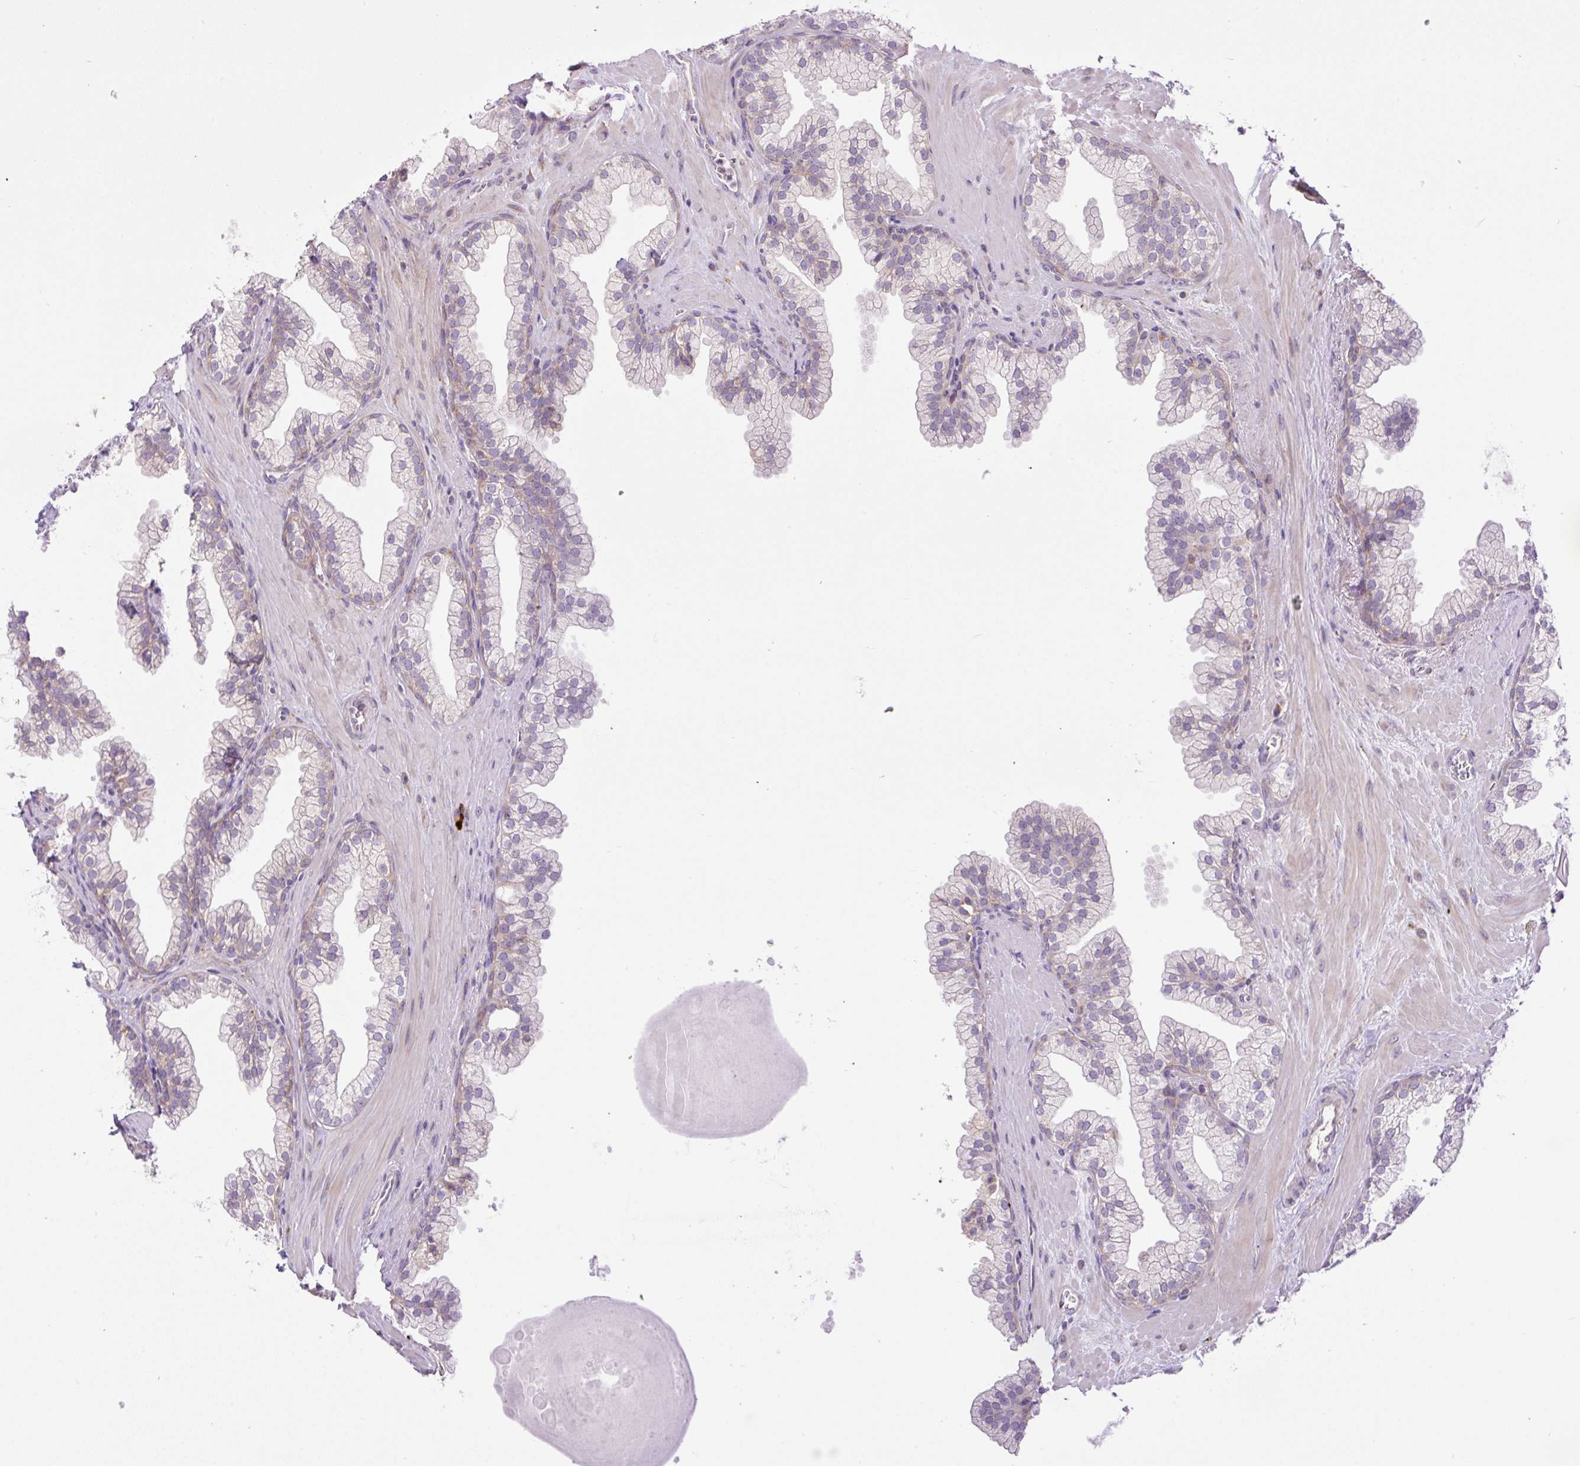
{"staining": {"intensity": "weak", "quantity": "25%-75%", "location": "cytoplasmic/membranous"}, "tissue": "prostate", "cell_type": "Glandular cells", "image_type": "normal", "snomed": [{"axis": "morphology", "description": "Normal tissue, NOS"}, {"axis": "topography", "description": "Prostate"}, {"axis": "topography", "description": "Peripheral nerve tissue"}], "caption": "Protein staining of normal prostate exhibits weak cytoplasmic/membranous staining in approximately 25%-75% of glandular cells.", "gene": "POFUT1", "patient": {"sex": "male", "age": 61}}